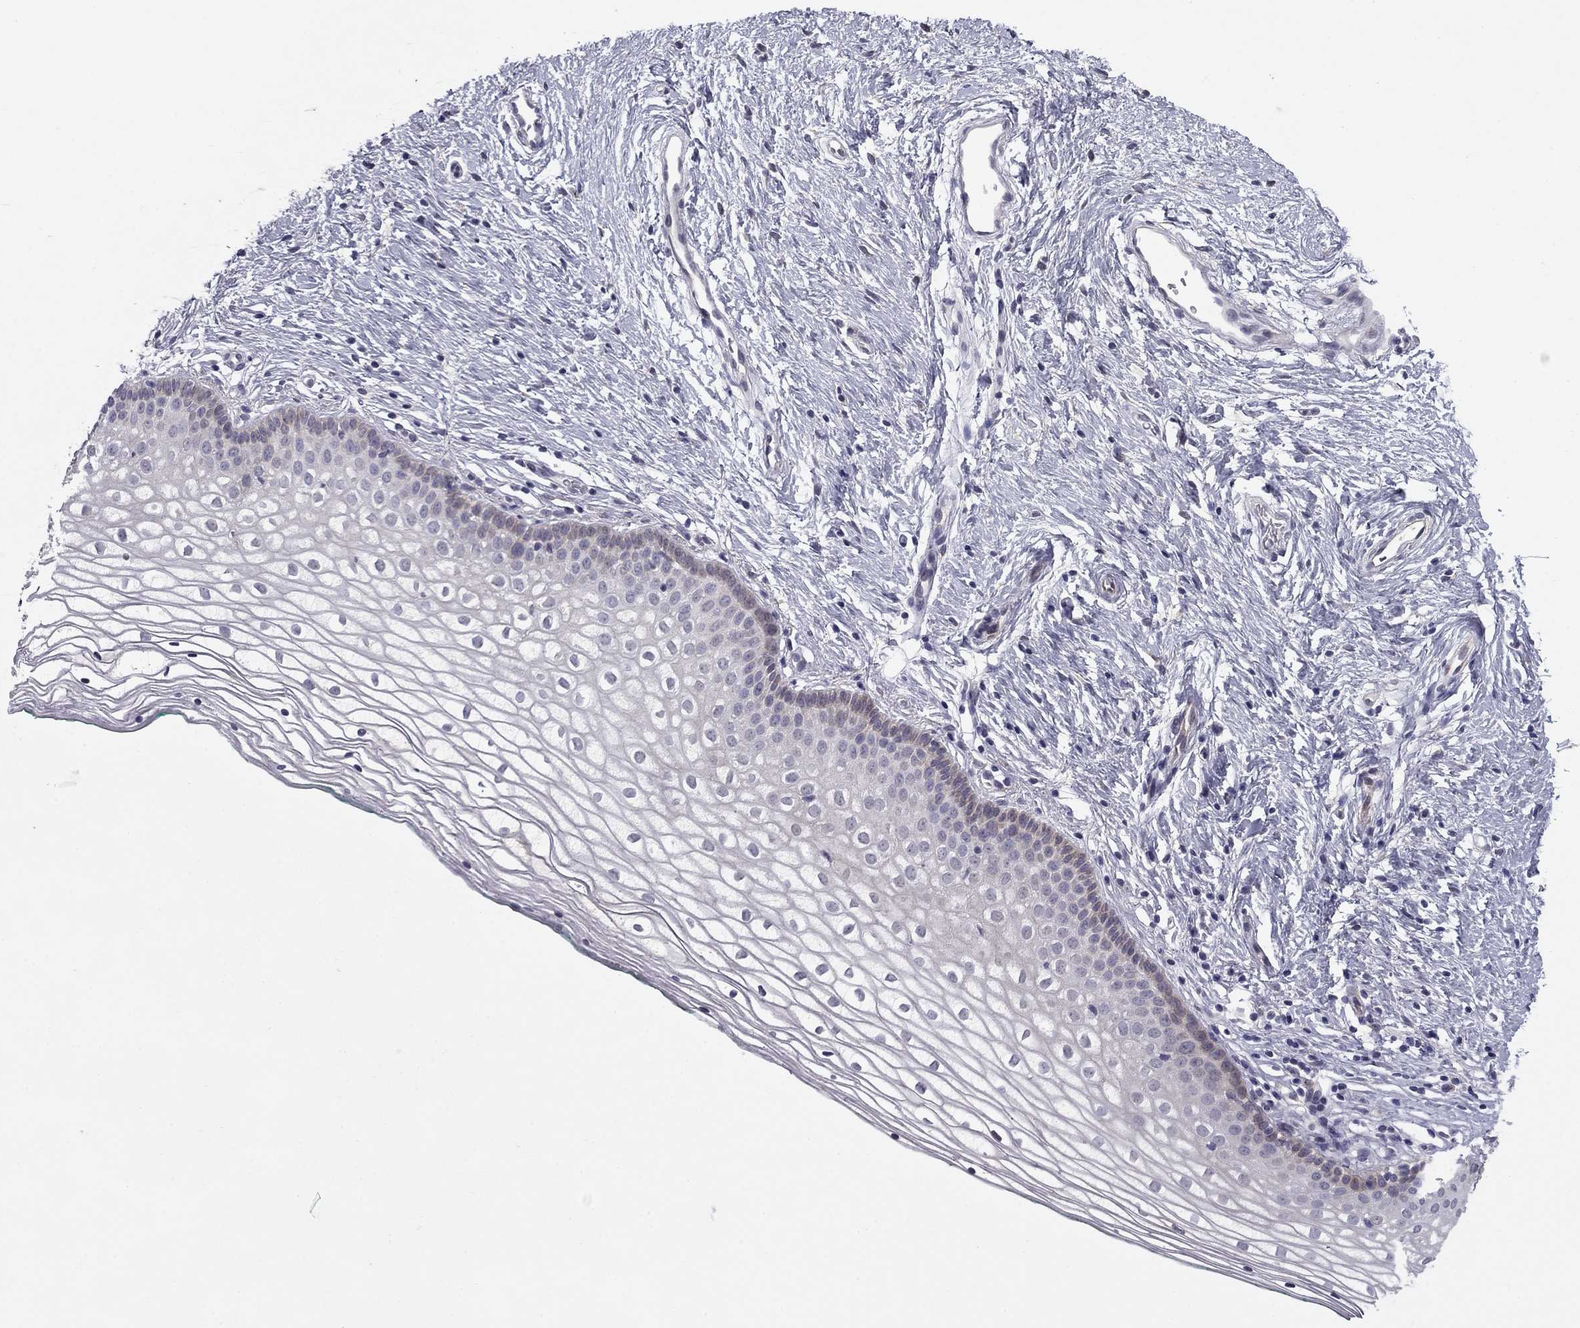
{"staining": {"intensity": "weak", "quantity": "<25%", "location": "cytoplasmic/membranous"}, "tissue": "vagina", "cell_type": "Squamous epithelial cells", "image_type": "normal", "snomed": [{"axis": "morphology", "description": "Normal tissue, NOS"}, {"axis": "topography", "description": "Vagina"}], "caption": "Immunohistochemistry (IHC) photomicrograph of benign vagina: human vagina stained with DAB displays no significant protein expression in squamous epithelial cells.", "gene": "PRRT2", "patient": {"sex": "female", "age": 36}}